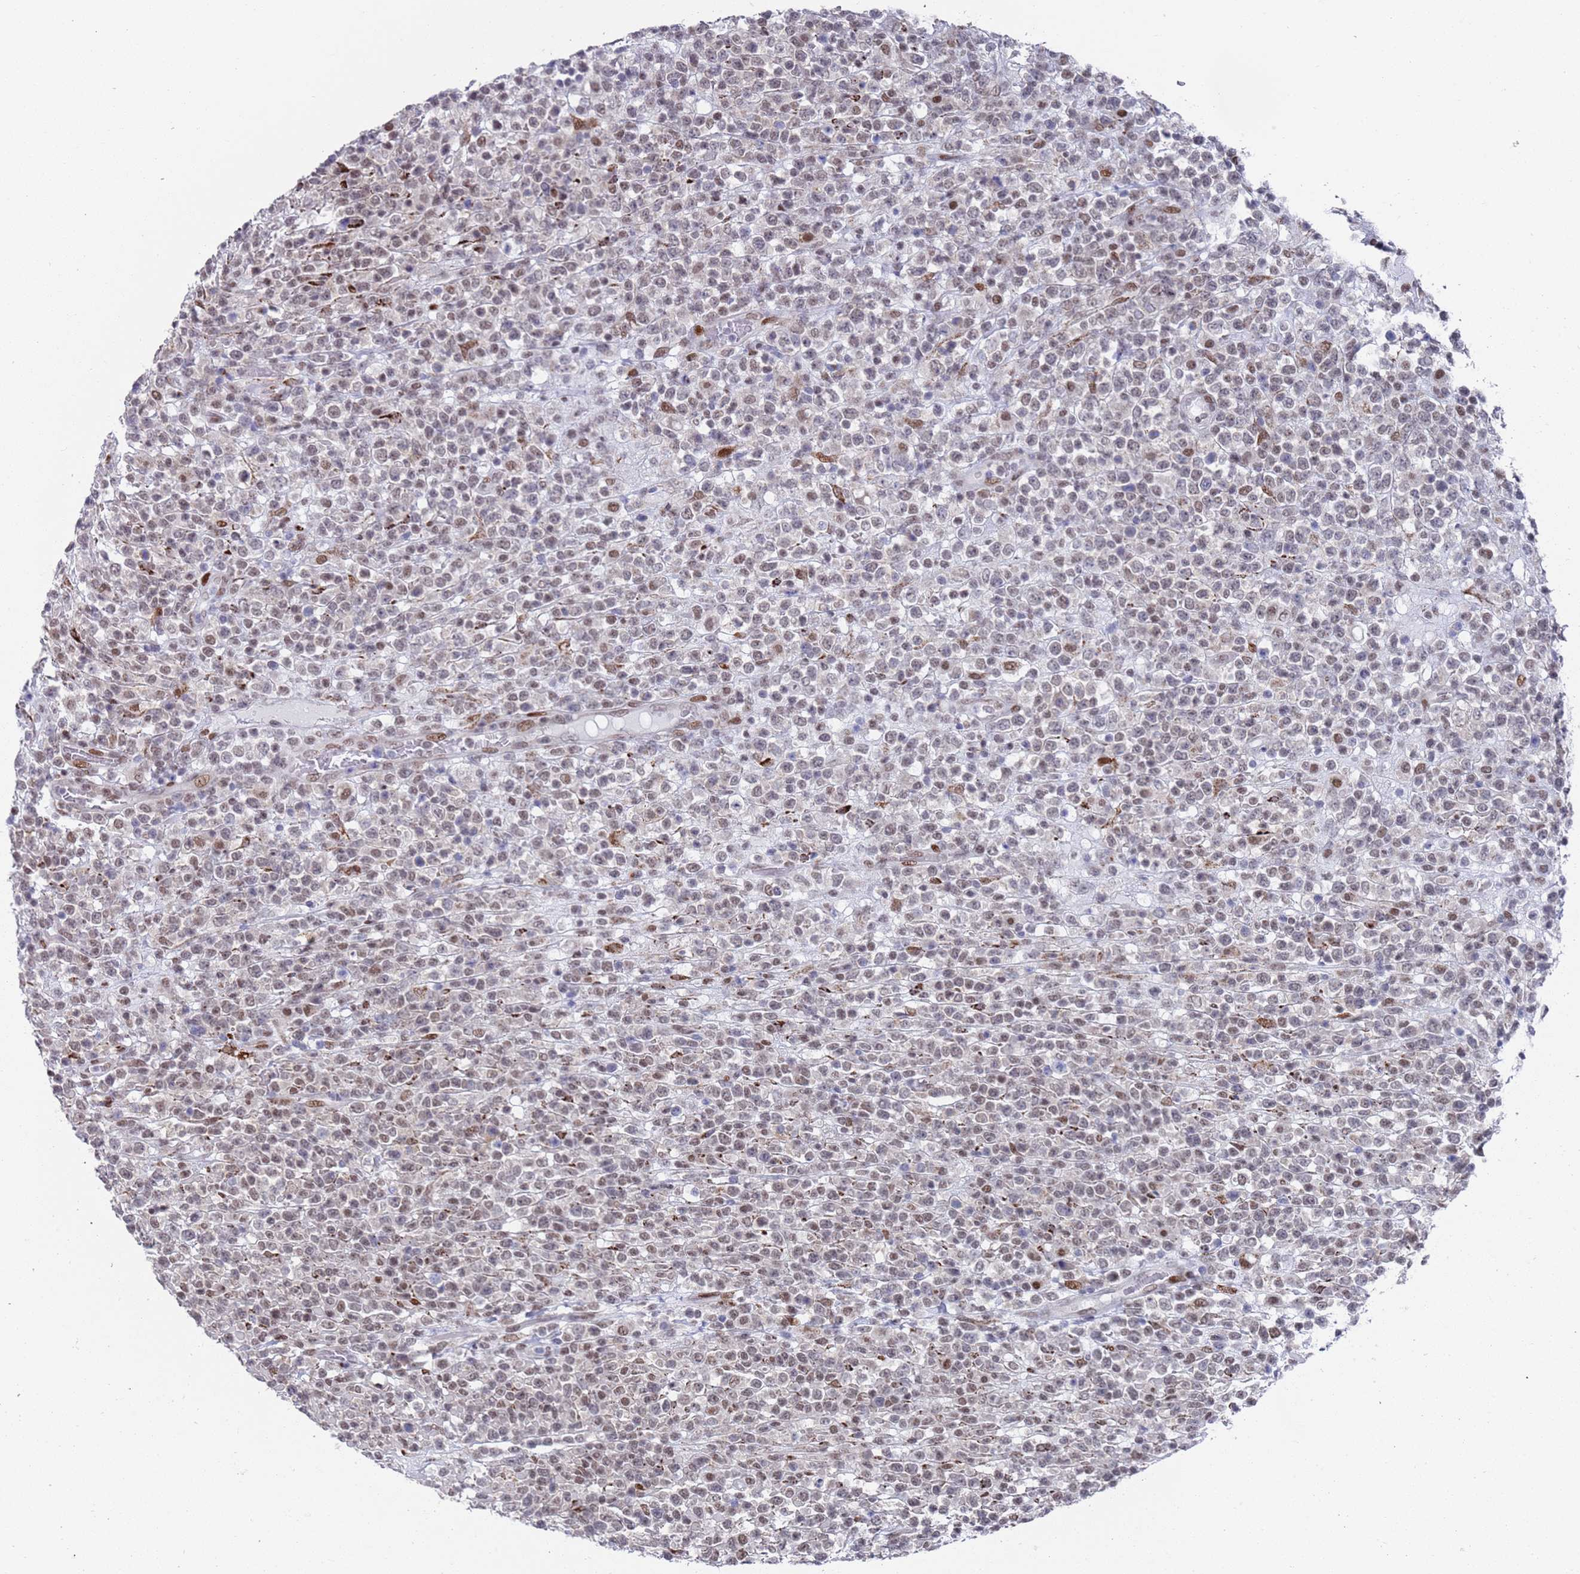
{"staining": {"intensity": "weak", "quantity": "<25%", "location": "nuclear"}, "tissue": "lymphoma", "cell_type": "Tumor cells", "image_type": "cancer", "snomed": [{"axis": "morphology", "description": "Malignant lymphoma, non-Hodgkin's type, High grade"}, {"axis": "topography", "description": "Colon"}], "caption": "High power microscopy micrograph of an immunohistochemistry (IHC) photomicrograph of high-grade malignant lymphoma, non-Hodgkin's type, revealing no significant expression in tumor cells.", "gene": "COPS6", "patient": {"sex": "female", "age": 53}}